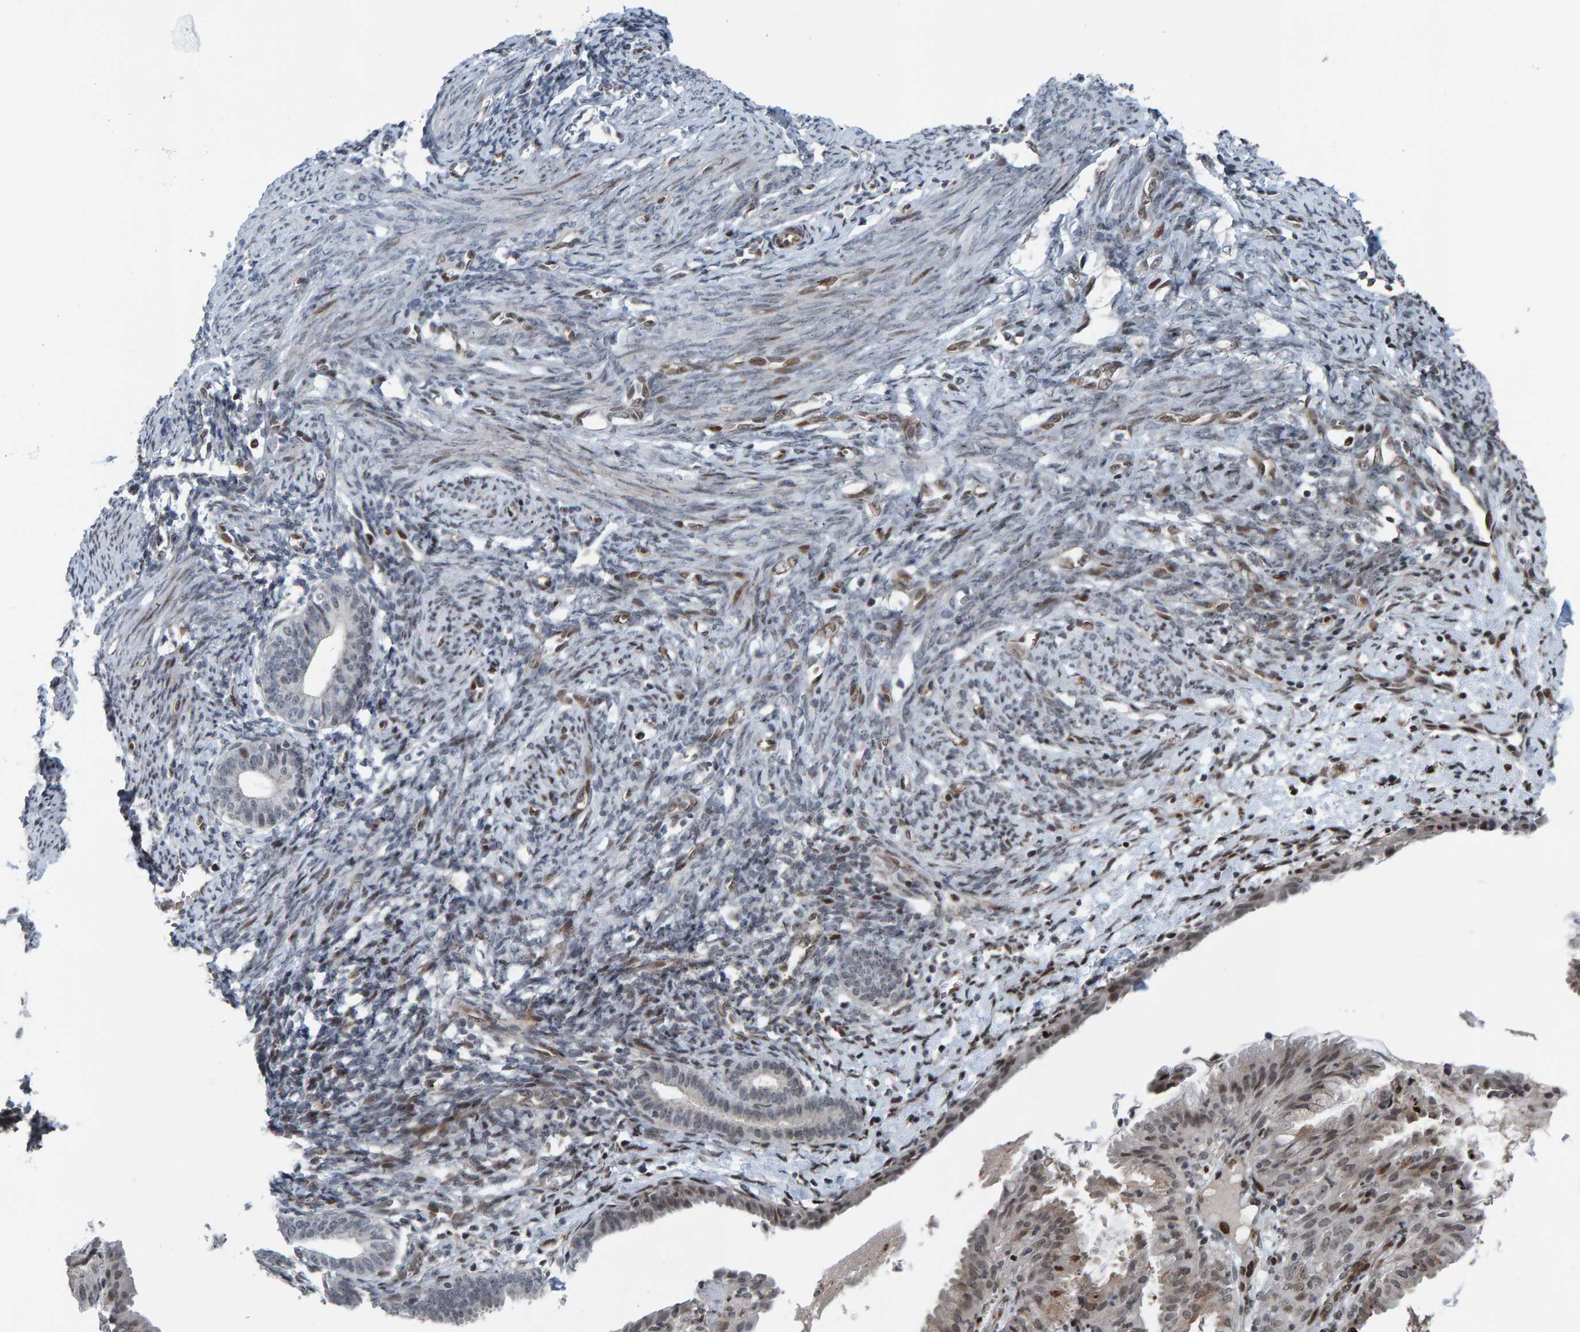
{"staining": {"intensity": "negative", "quantity": "none", "location": "none"}, "tissue": "endometrium", "cell_type": "Cells in endometrial stroma", "image_type": "normal", "snomed": [{"axis": "morphology", "description": "Normal tissue, NOS"}, {"axis": "morphology", "description": "Adenocarcinoma, NOS"}, {"axis": "topography", "description": "Endometrium"}], "caption": "Immunohistochemistry of unremarkable human endometrium shows no positivity in cells in endometrial stroma. Nuclei are stained in blue.", "gene": "ZNF366", "patient": {"sex": "female", "age": 57}}